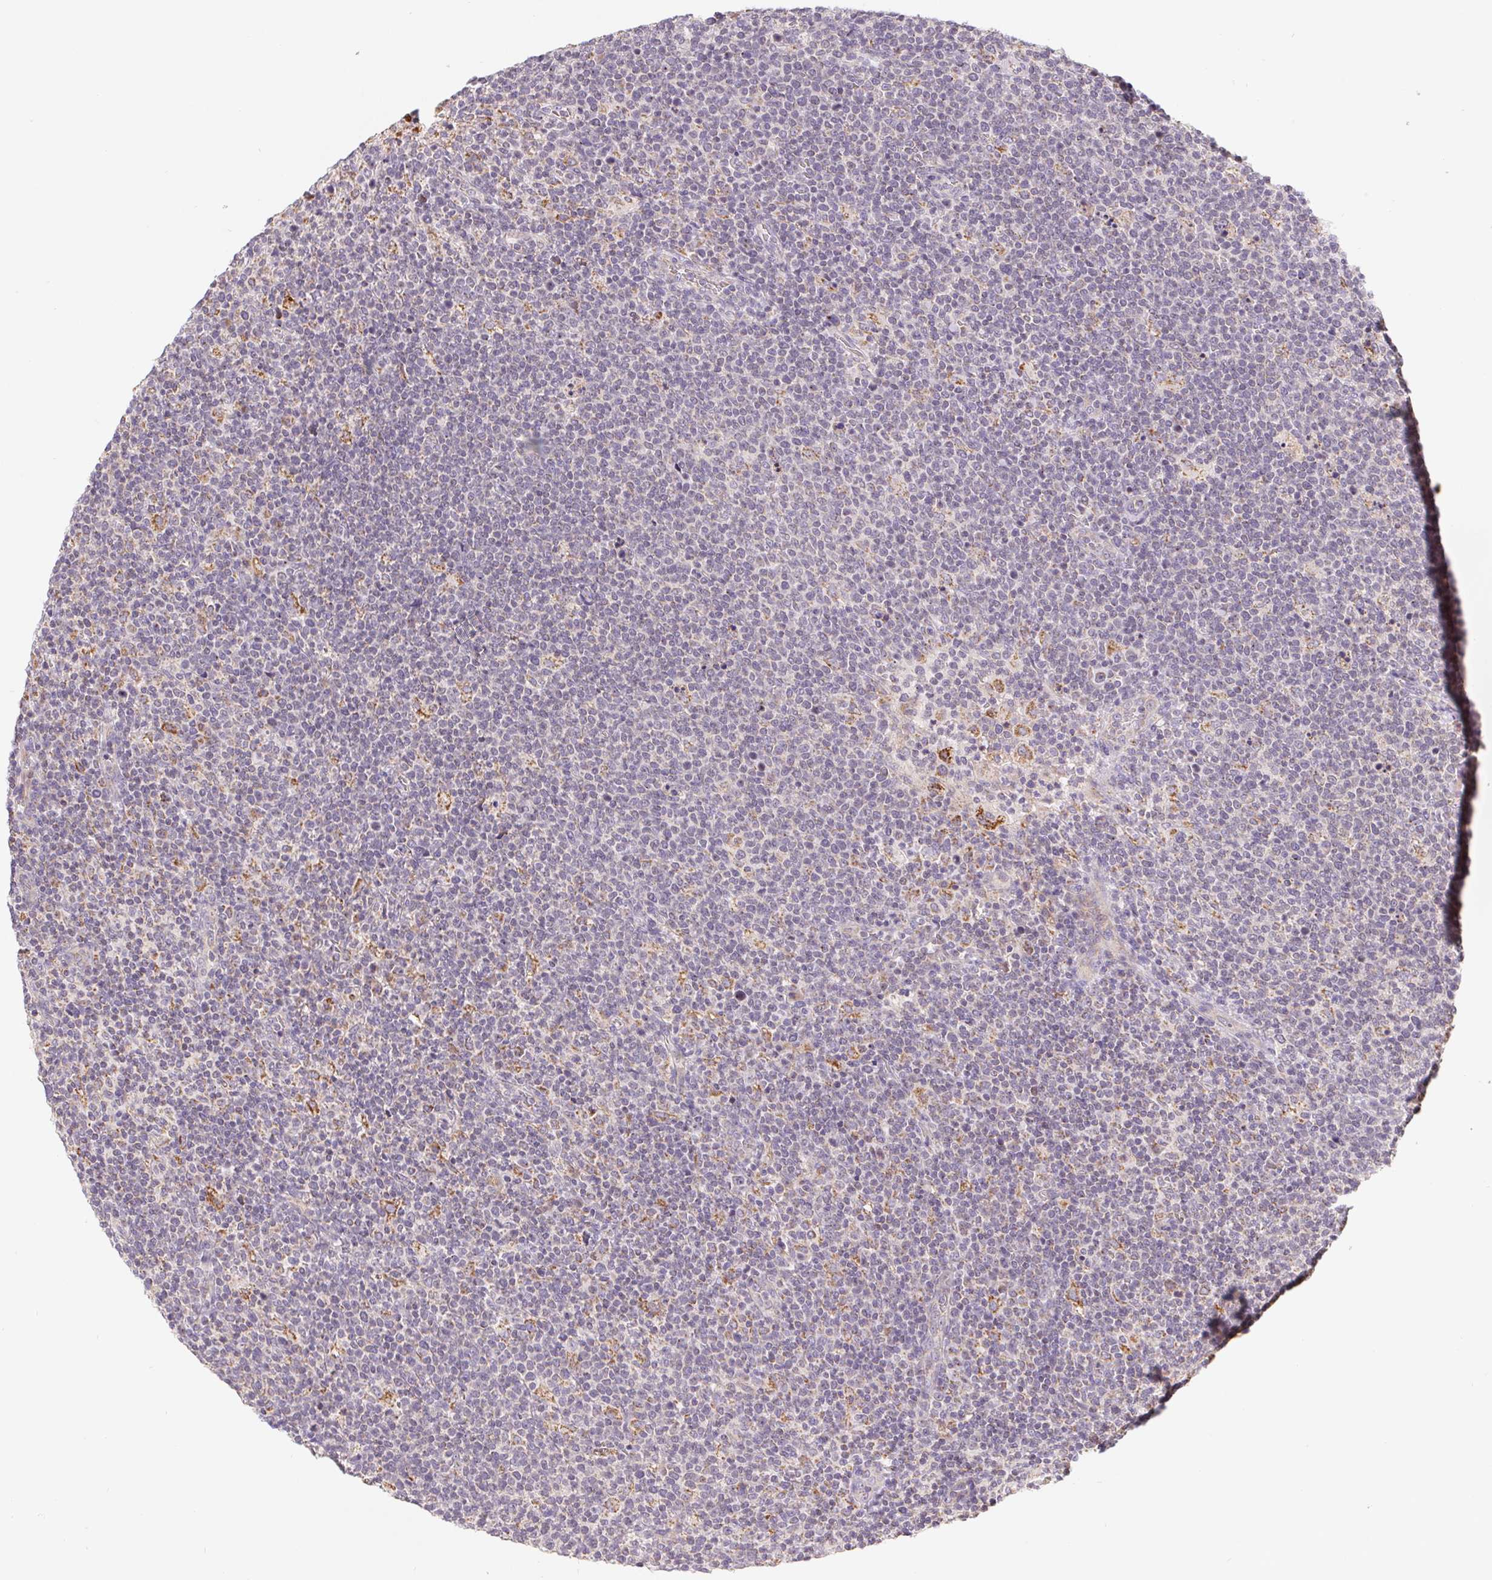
{"staining": {"intensity": "negative", "quantity": "none", "location": "none"}, "tissue": "lymphoma", "cell_type": "Tumor cells", "image_type": "cancer", "snomed": [{"axis": "morphology", "description": "Malignant lymphoma, non-Hodgkin's type, High grade"}, {"axis": "topography", "description": "Lymph node"}], "caption": "This image is of high-grade malignant lymphoma, non-Hodgkin's type stained with immunohistochemistry (IHC) to label a protein in brown with the nuclei are counter-stained blue. There is no positivity in tumor cells. Nuclei are stained in blue.", "gene": "EMC6", "patient": {"sex": "male", "age": 61}}